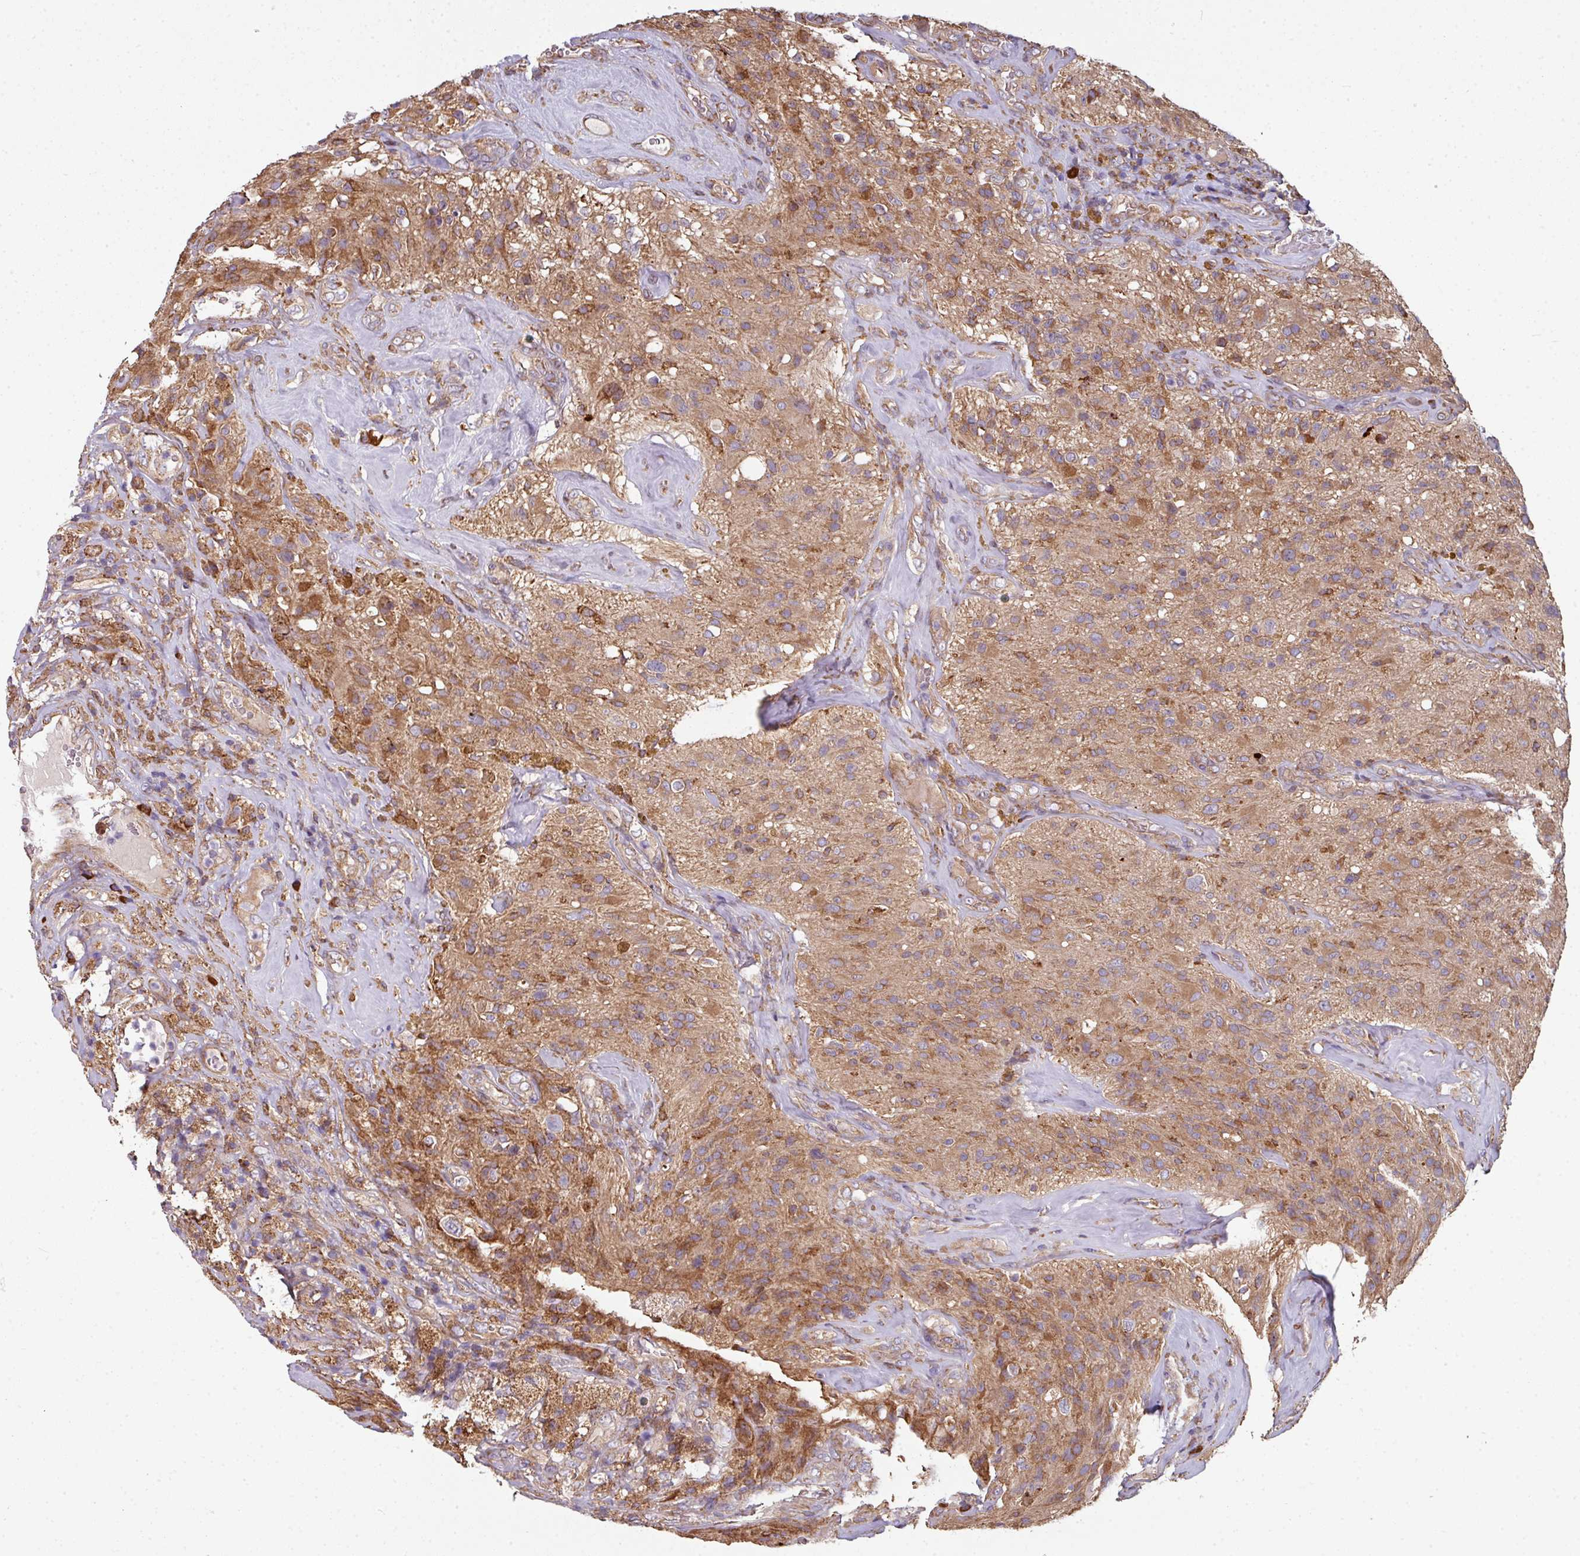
{"staining": {"intensity": "moderate", "quantity": ">75%", "location": "cytoplasmic/membranous"}, "tissue": "glioma", "cell_type": "Tumor cells", "image_type": "cancer", "snomed": [{"axis": "morphology", "description": "Glioma, malignant, High grade"}, {"axis": "topography", "description": "Brain"}], "caption": "Immunohistochemical staining of malignant glioma (high-grade) exhibits medium levels of moderate cytoplasmic/membranous staining in approximately >75% of tumor cells.", "gene": "FAT4", "patient": {"sex": "male", "age": 69}}